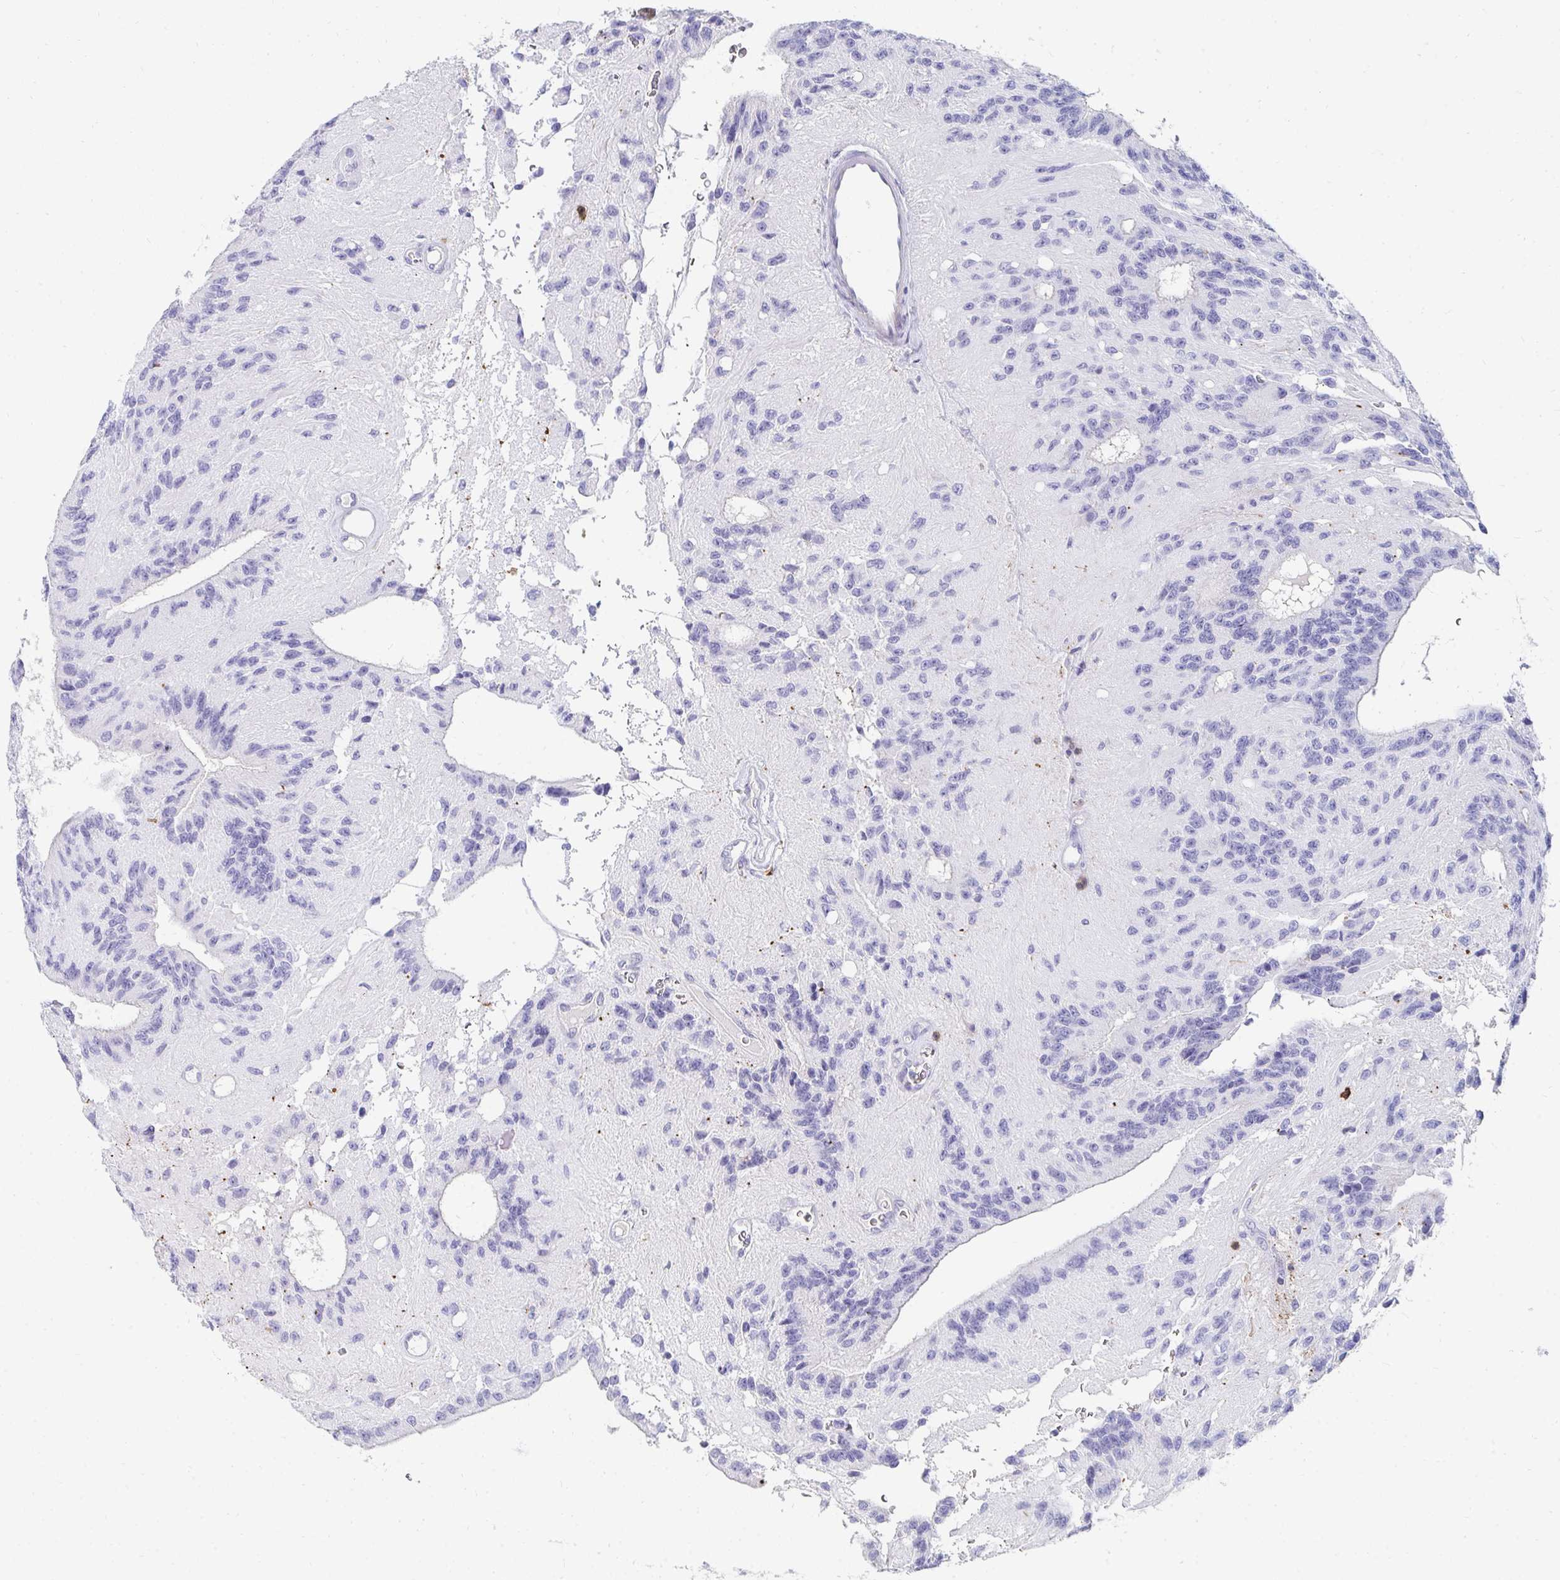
{"staining": {"intensity": "negative", "quantity": "none", "location": "none"}, "tissue": "glioma", "cell_type": "Tumor cells", "image_type": "cancer", "snomed": [{"axis": "morphology", "description": "Glioma, malignant, Low grade"}, {"axis": "topography", "description": "Brain"}], "caption": "IHC micrograph of neoplastic tissue: human glioma stained with DAB shows no significant protein expression in tumor cells.", "gene": "CD7", "patient": {"sex": "male", "age": 31}}